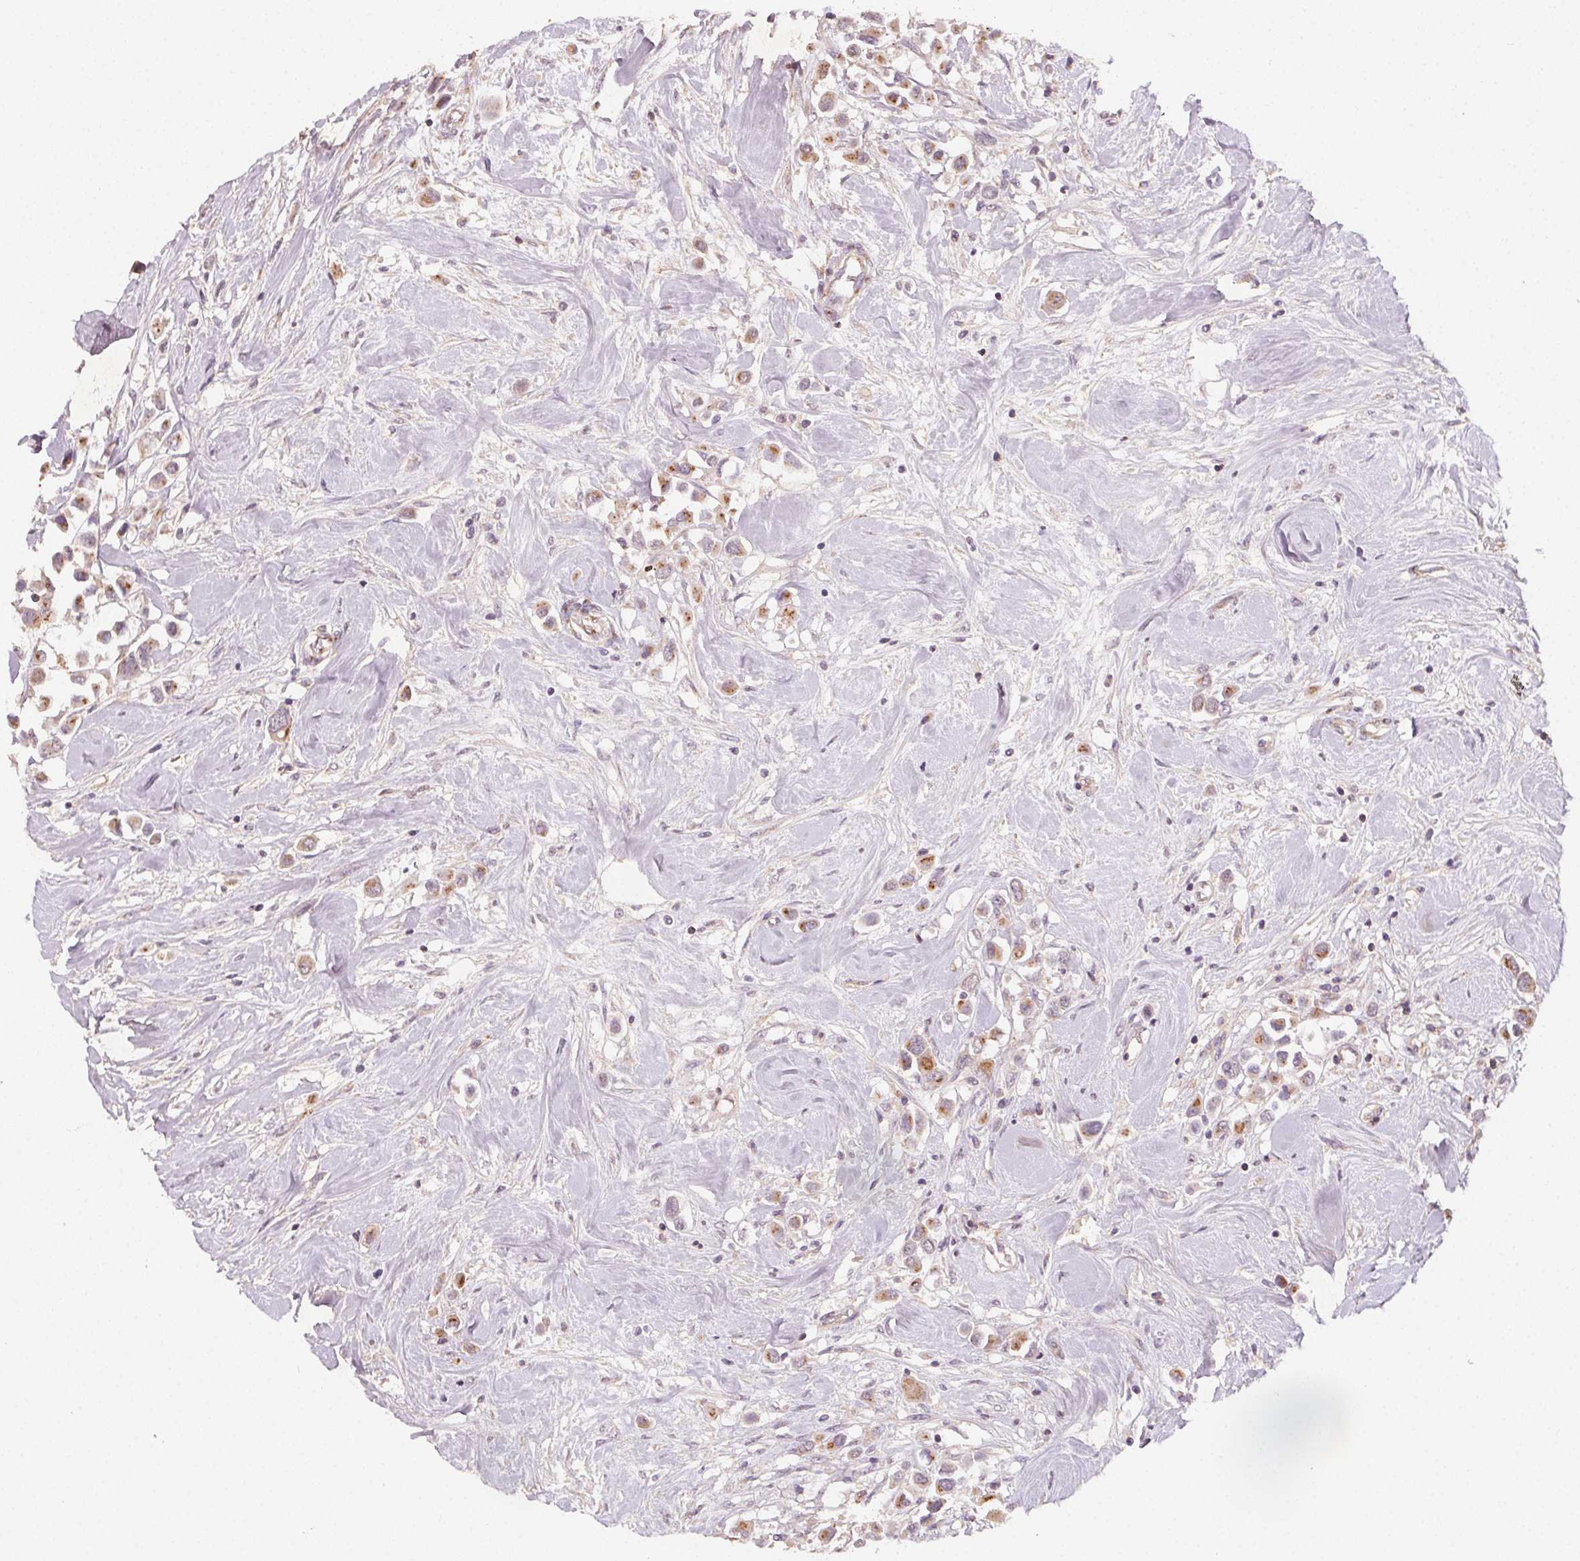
{"staining": {"intensity": "moderate", "quantity": ">75%", "location": "cytoplasmic/membranous"}, "tissue": "breast cancer", "cell_type": "Tumor cells", "image_type": "cancer", "snomed": [{"axis": "morphology", "description": "Duct carcinoma"}, {"axis": "topography", "description": "Breast"}], "caption": "A histopathology image showing moderate cytoplasmic/membranous expression in approximately >75% of tumor cells in breast invasive ductal carcinoma, as visualized by brown immunohistochemical staining.", "gene": "AP1S1", "patient": {"sex": "female", "age": 61}}